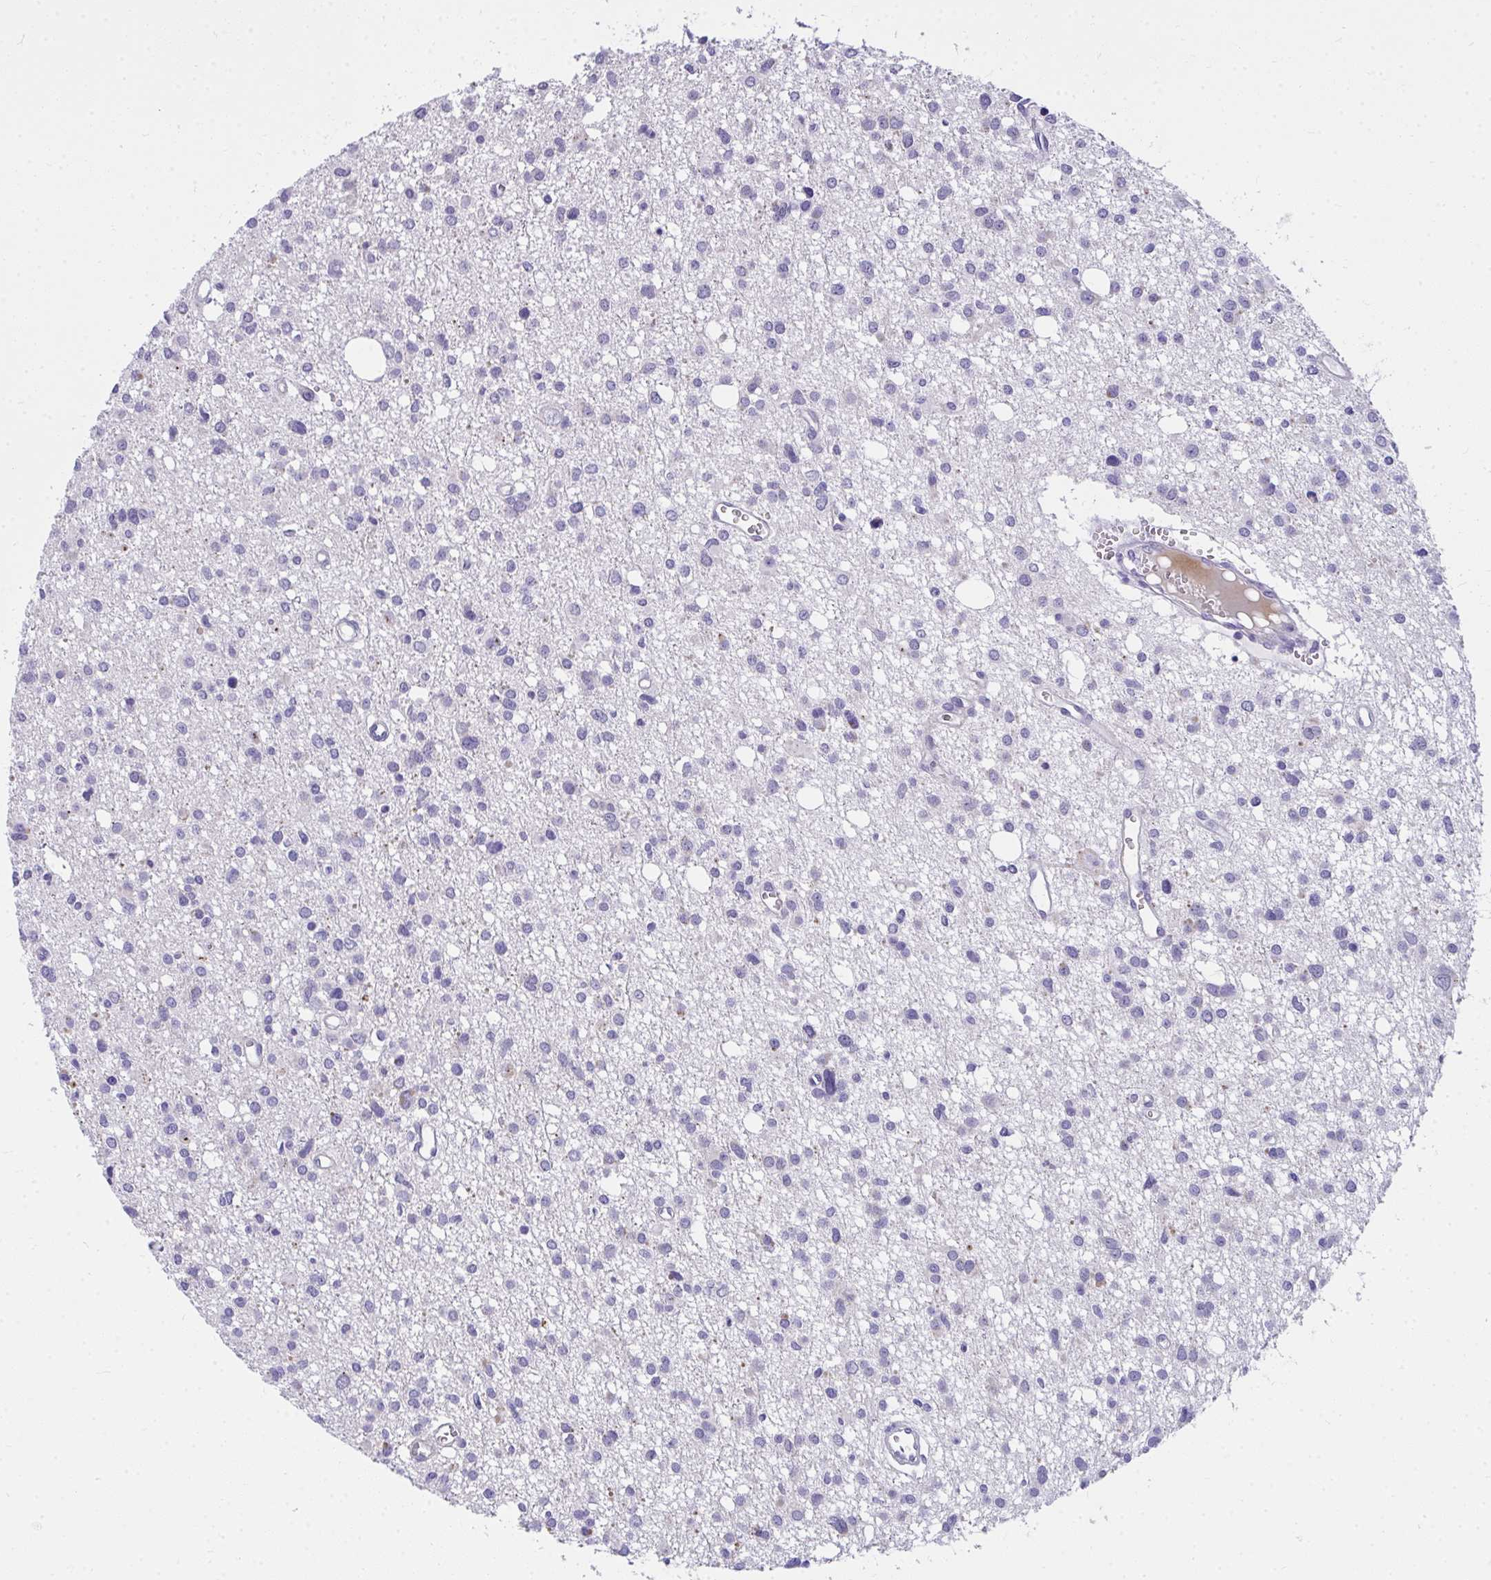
{"staining": {"intensity": "negative", "quantity": "none", "location": "none"}, "tissue": "glioma", "cell_type": "Tumor cells", "image_type": "cancer", "snomed": [{"axis": "morphology", "description": "Glioma, malignant, High grade"}, {"axis": "topography", "description": "Brain"}], "caption": "This is an immunohistochemistry (IHC) micrograph of human glioma. There is no staining in tumor cells.", "gene": "TSBP1", "patient": {"sex": "male", "age": 23}}